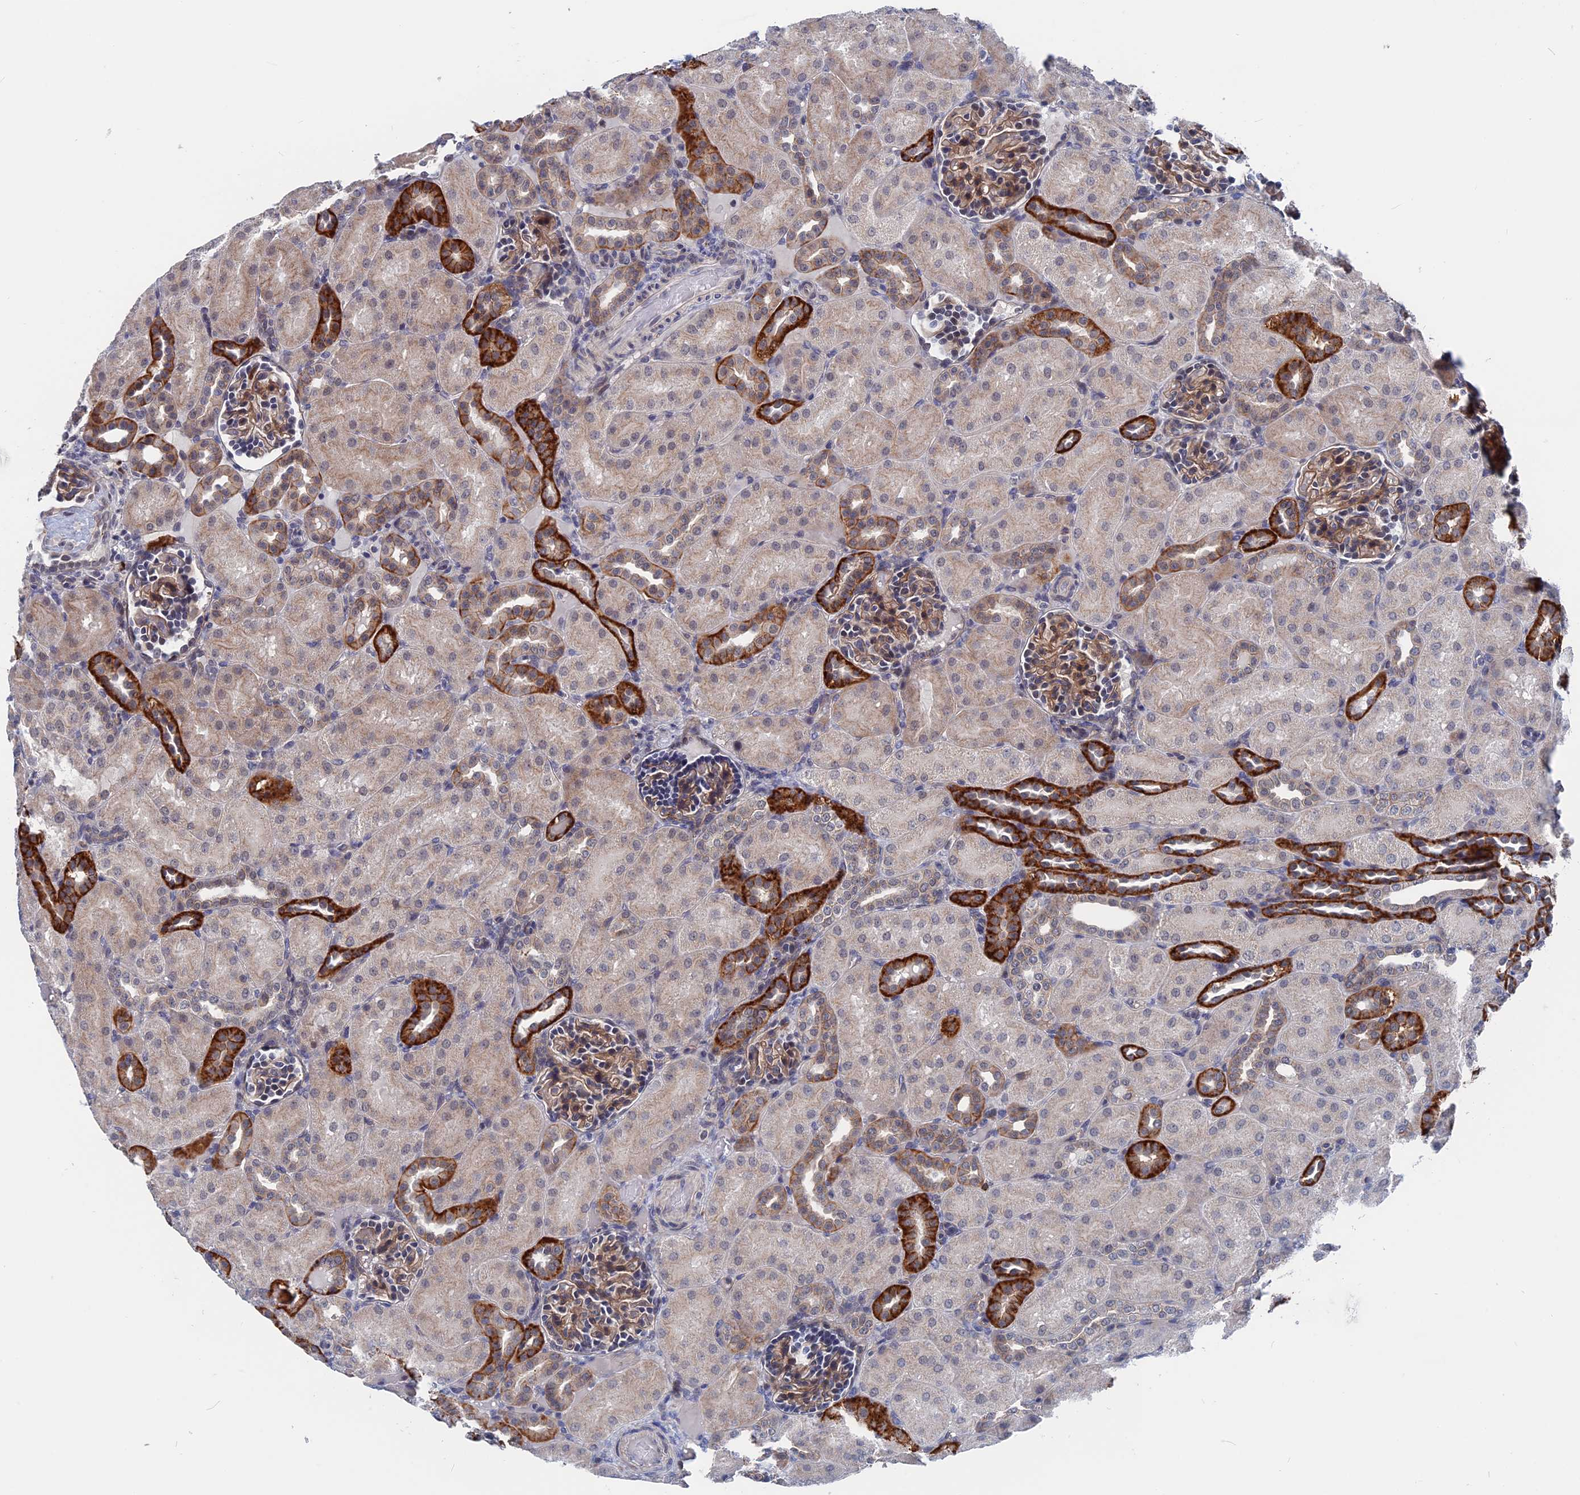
{"staining": {"intensity": "moderate", "quantity": ">75%", "location": "cytoplasmic/membranous"}, "tissue": "kidney", "cell_type": "Cells in glomeruli", "image_type": "normal", "snomed": [{"axis": "morphology", "description": "Normal tissue, NOS"}, {"axis": "topography", "description": "Kidney"}], "caption": "Immunohistochemistry (IHC) of unremarkable kidney shows medium levels of moderate cytoplasmic/membranous expression in approximately >75% of cells in glomeruli.", "gene": "MARCHF3", "patient": {"sex": "male", "age": 1}}